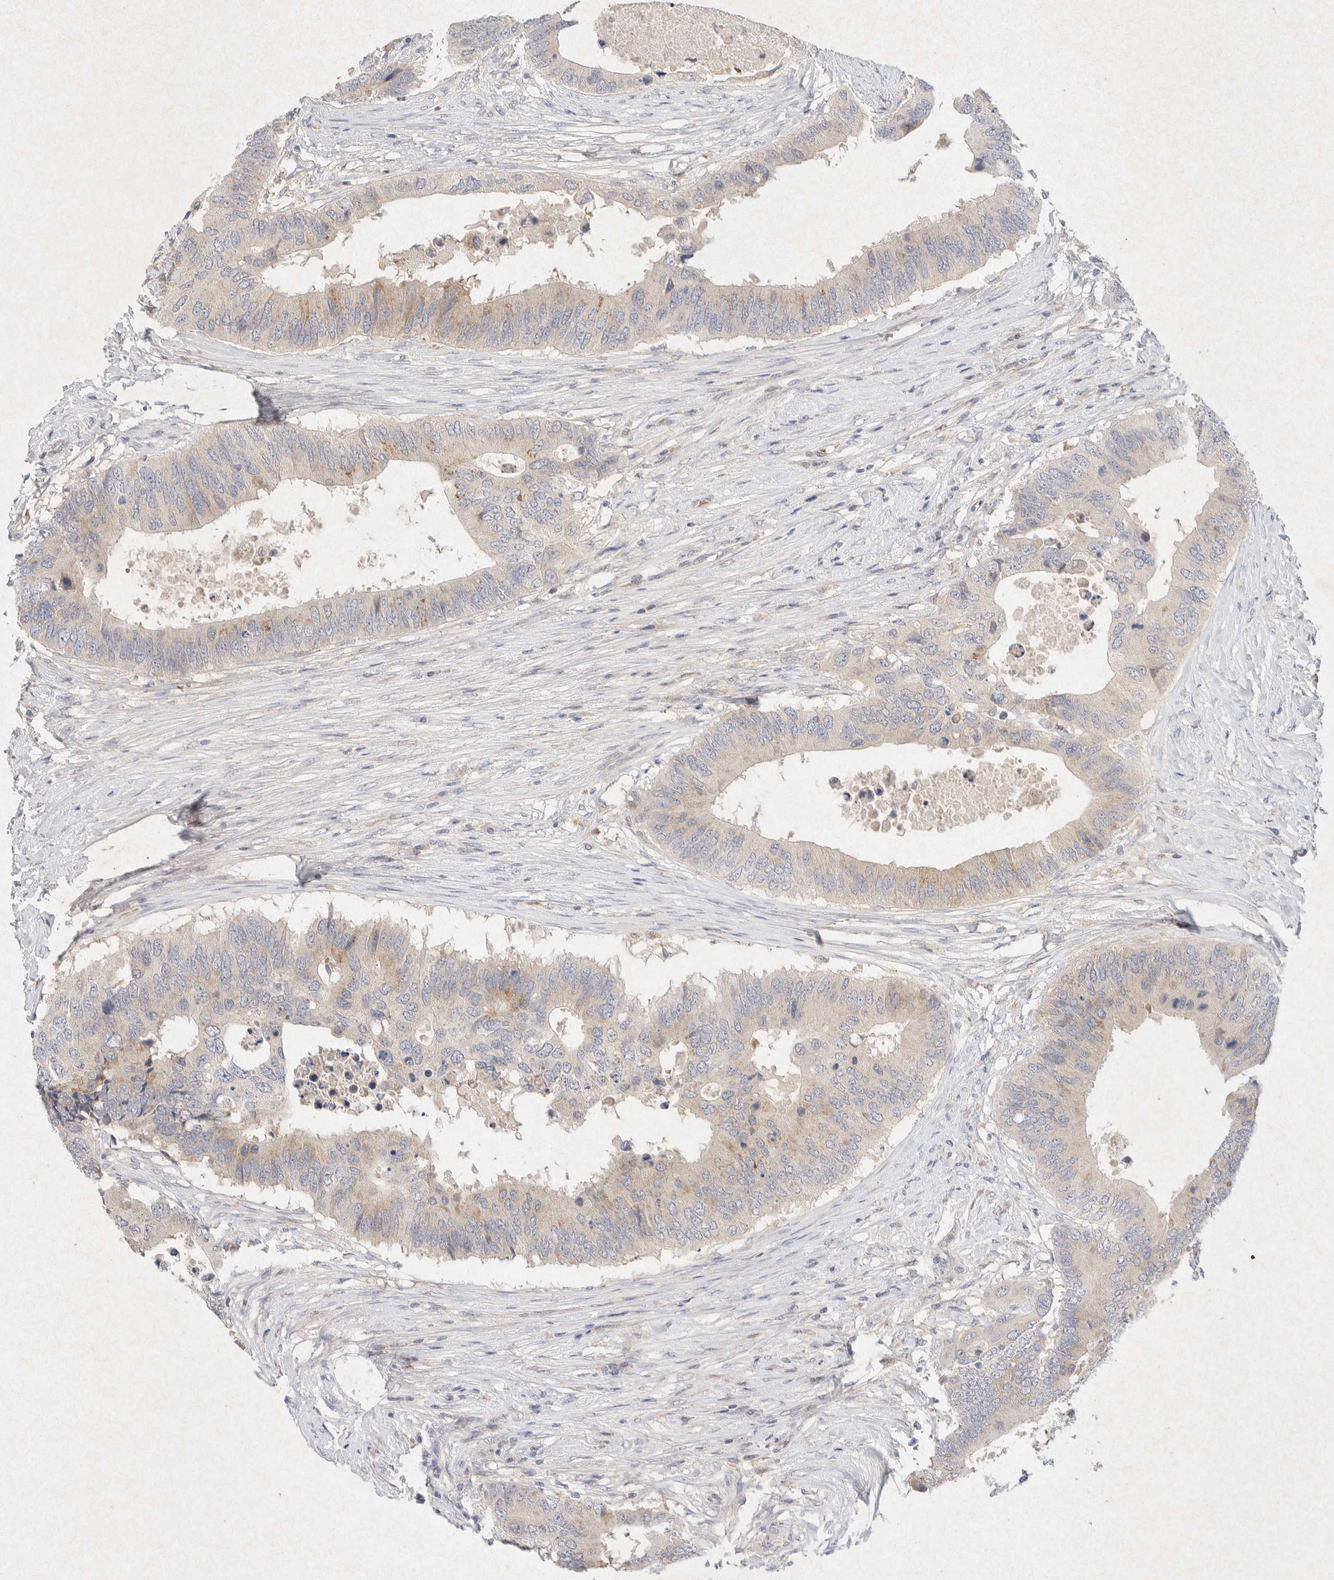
{"staining": {"intensity": "weak", "quantity": "25%-75%", "location": "cytoplasmic/membranous"}, "tissue": "colorectal cancer", "cell_type": "Tumor cells", "image_type": "cancer", "snomed": [{"axis": "morphology", "description": "Adenocarcinoma, NOS"}, {"axis": "topography", "description": "Colon"}], "caption": "DAB (3,3'-diaminobenzidine) immunohistochemical staining of human colorectal adenocarcinoma displays weak cytoplasmic/membranous protein staining in about 25%-75% of tumor cells.", "gene": "GNAI1", "patient": {"sex": "male", "age": 71}}